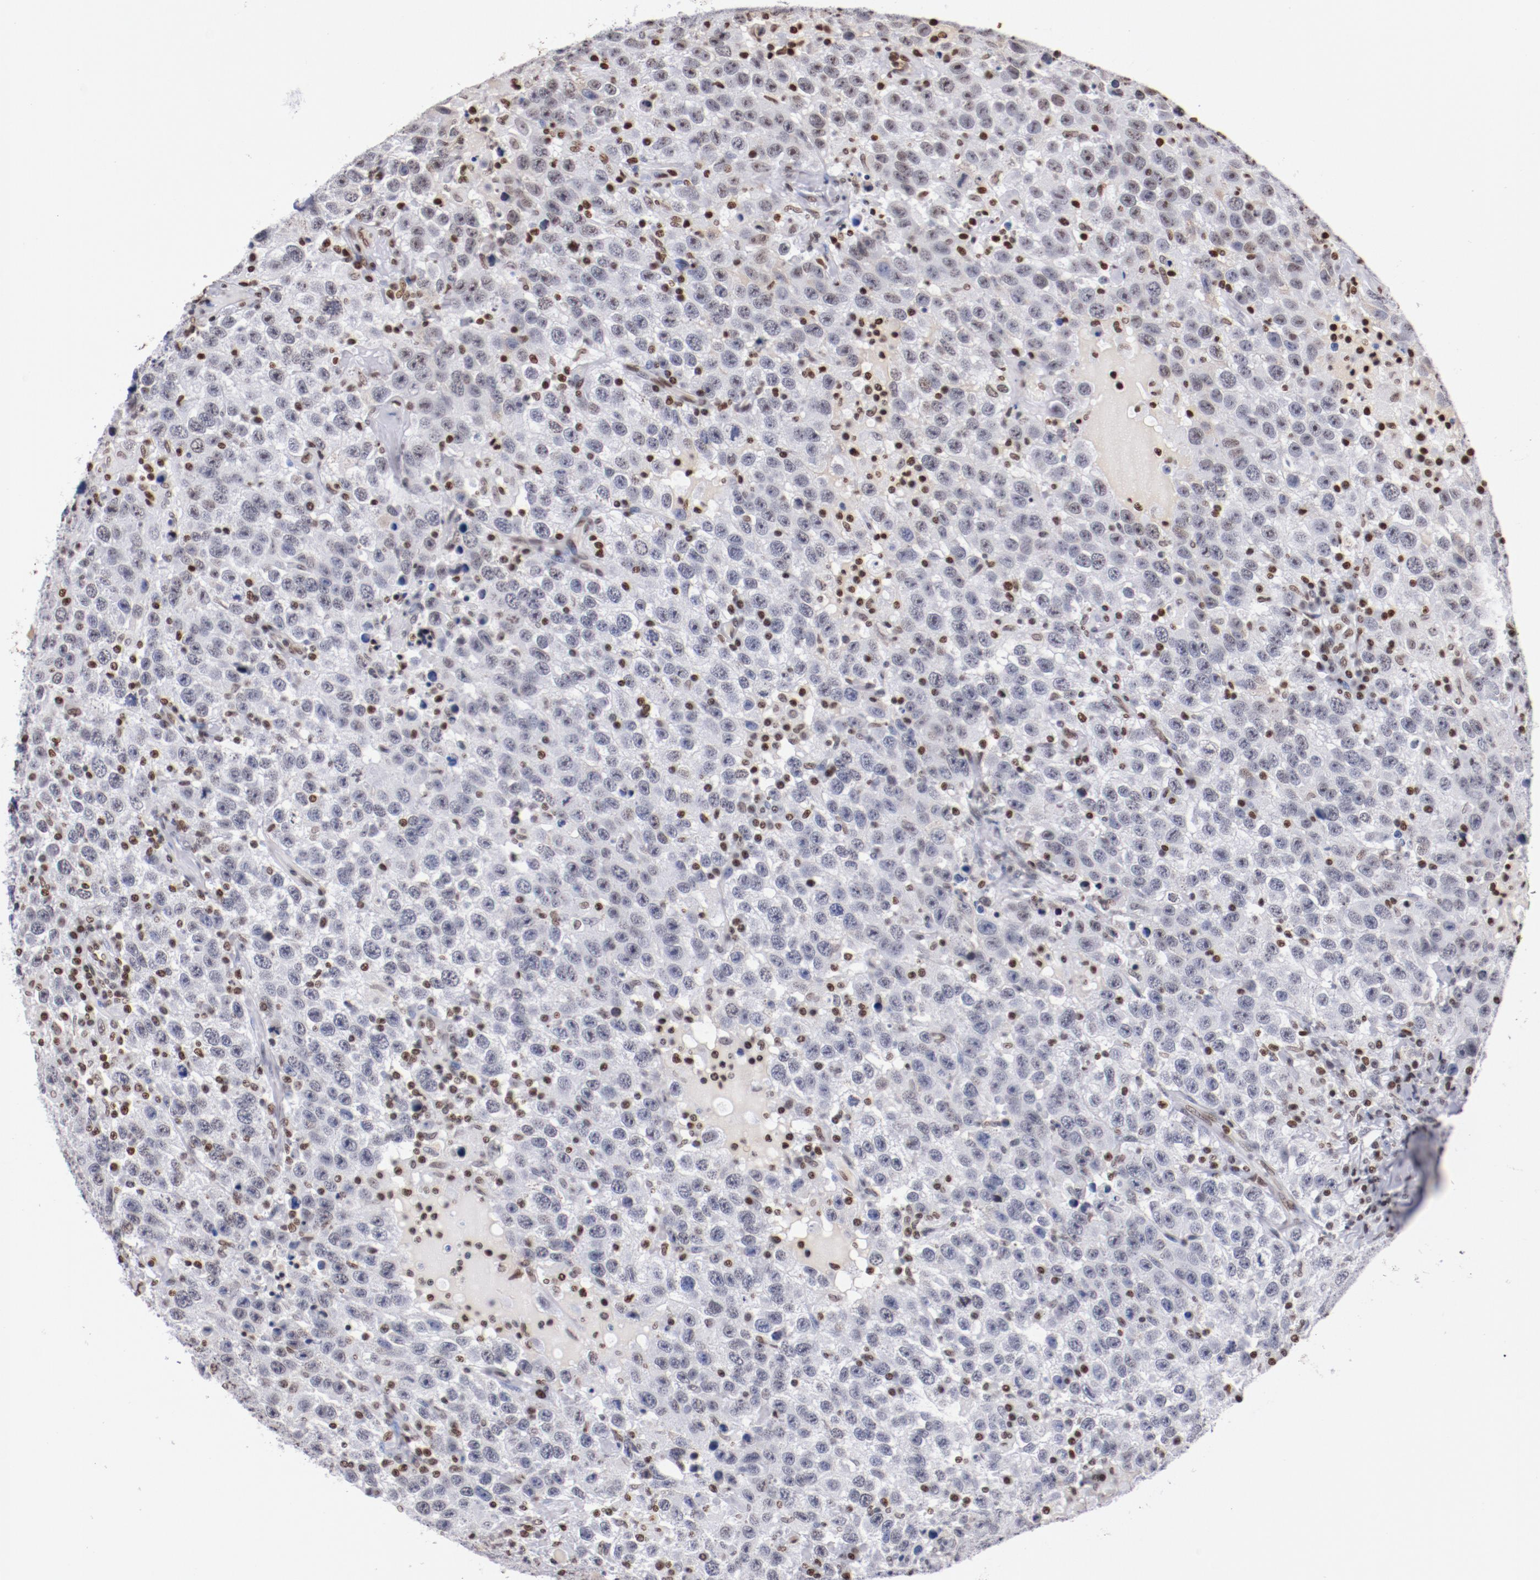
{"staining": {"intensity": "negative", "quantity": "none", "location": "none"}, "tissue": "testis cancer", "cell_type": "Tumor cells", "image_type": "cancer", "snomed": [{"axis": "morphology", "description": "Seminoma, NOS"}, {"axis": "topography", "description": "Testis"}], "caption": "A photomicrograph of testis cancer stained for a protein shows no brown staining in tumor cells.", "gene": "IFI16", "patient": {"sex": "male", "age": 41}}